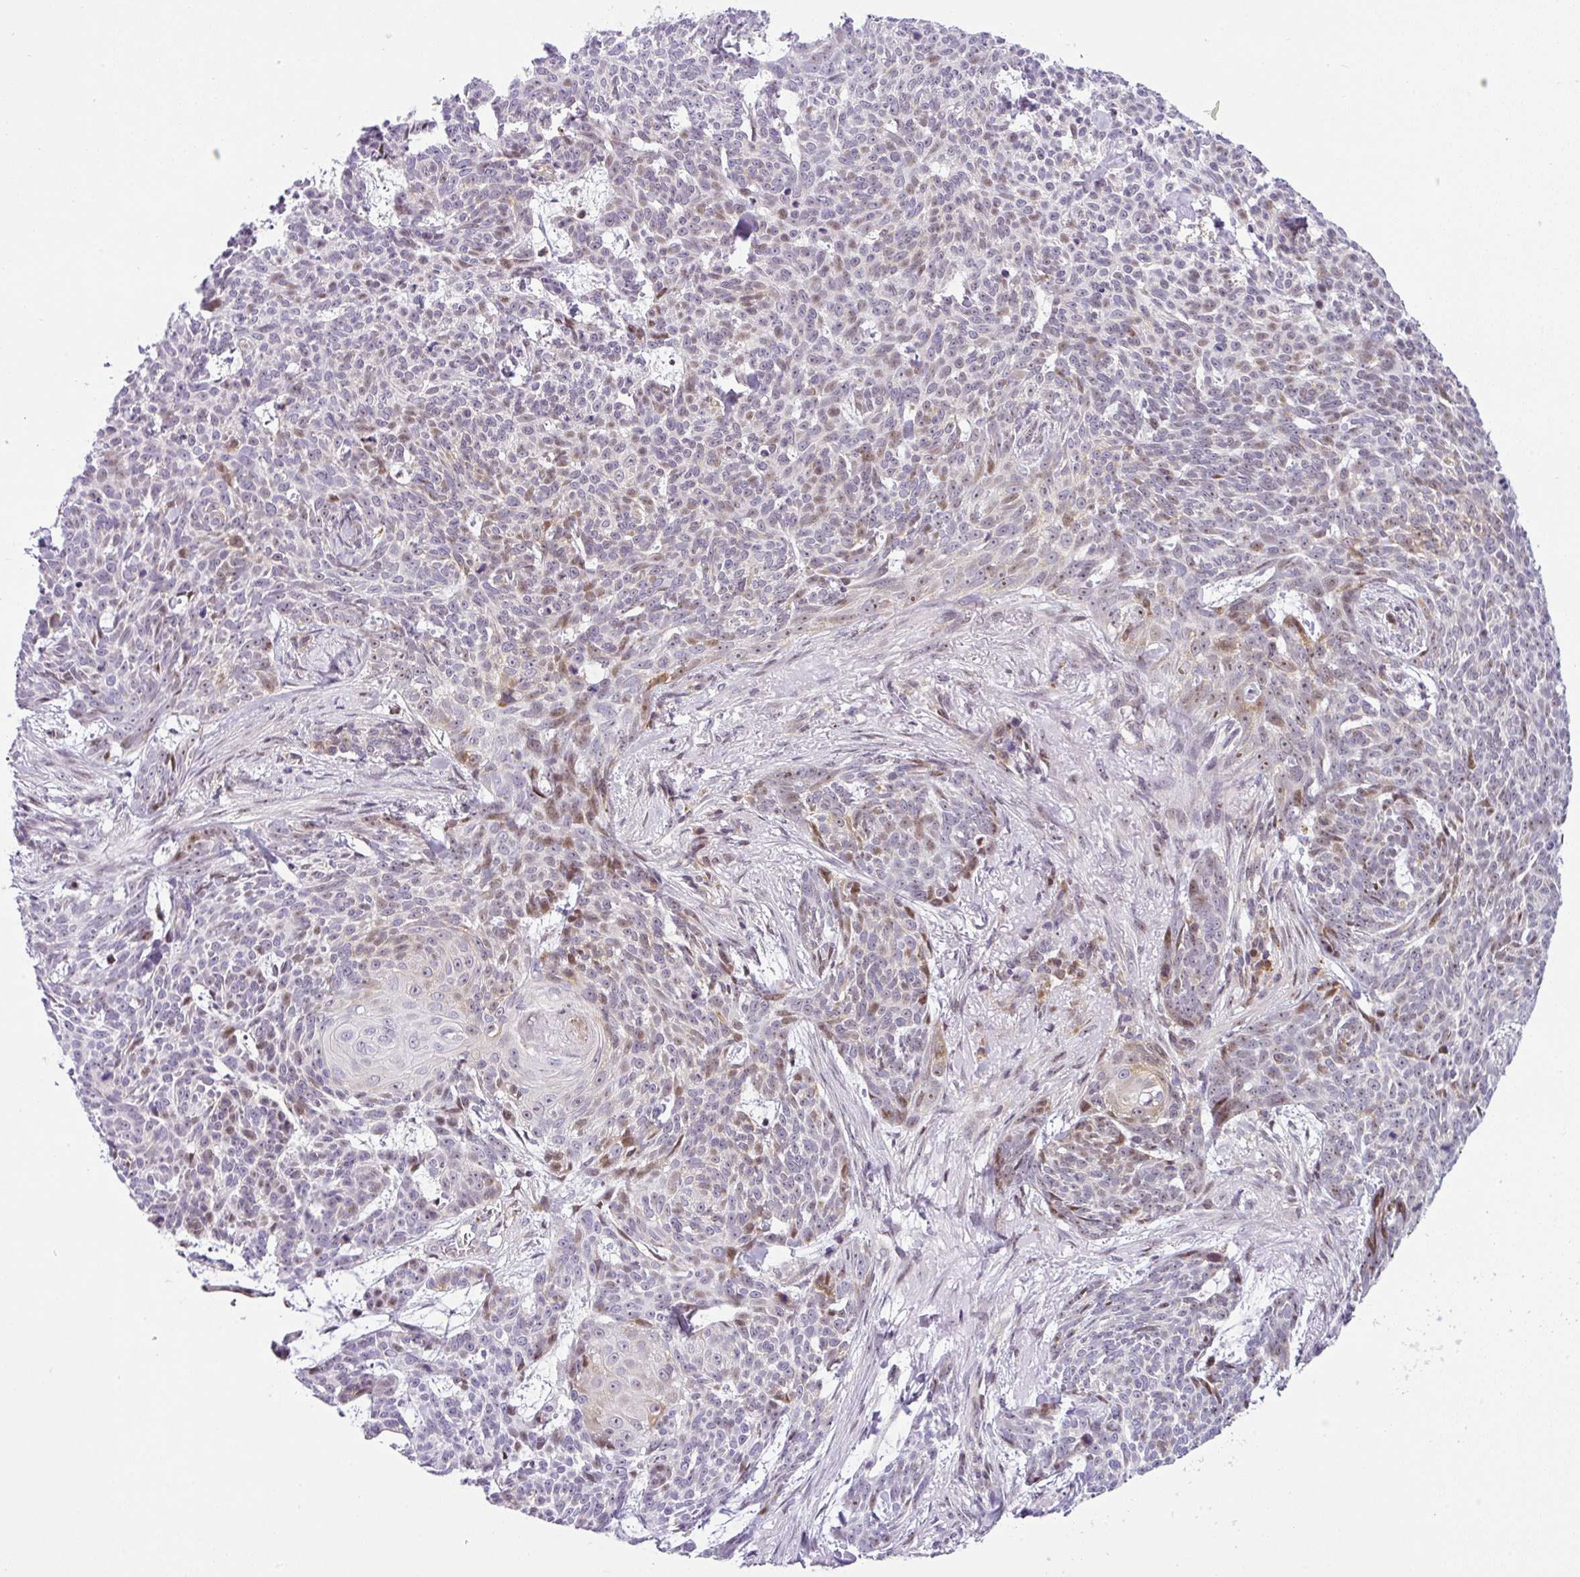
{"staining": {"intensity": "weak", "quantity": "<25%", "location": "nuclear"}, "tissue": "skin cancer", "cell_type": "Tumor cells", "image_type": "cancer", "snomed": [{"axis": "morphology", "description": "Basal cell carcinoma"}, {"axis": "topography", "description": "Skin"}], "caption": "The micrograph shows no significant positivity in tumor cells of skin cancer.", "gene": "NDUFB2", "patient": {"sex": "female", "age": 93}}